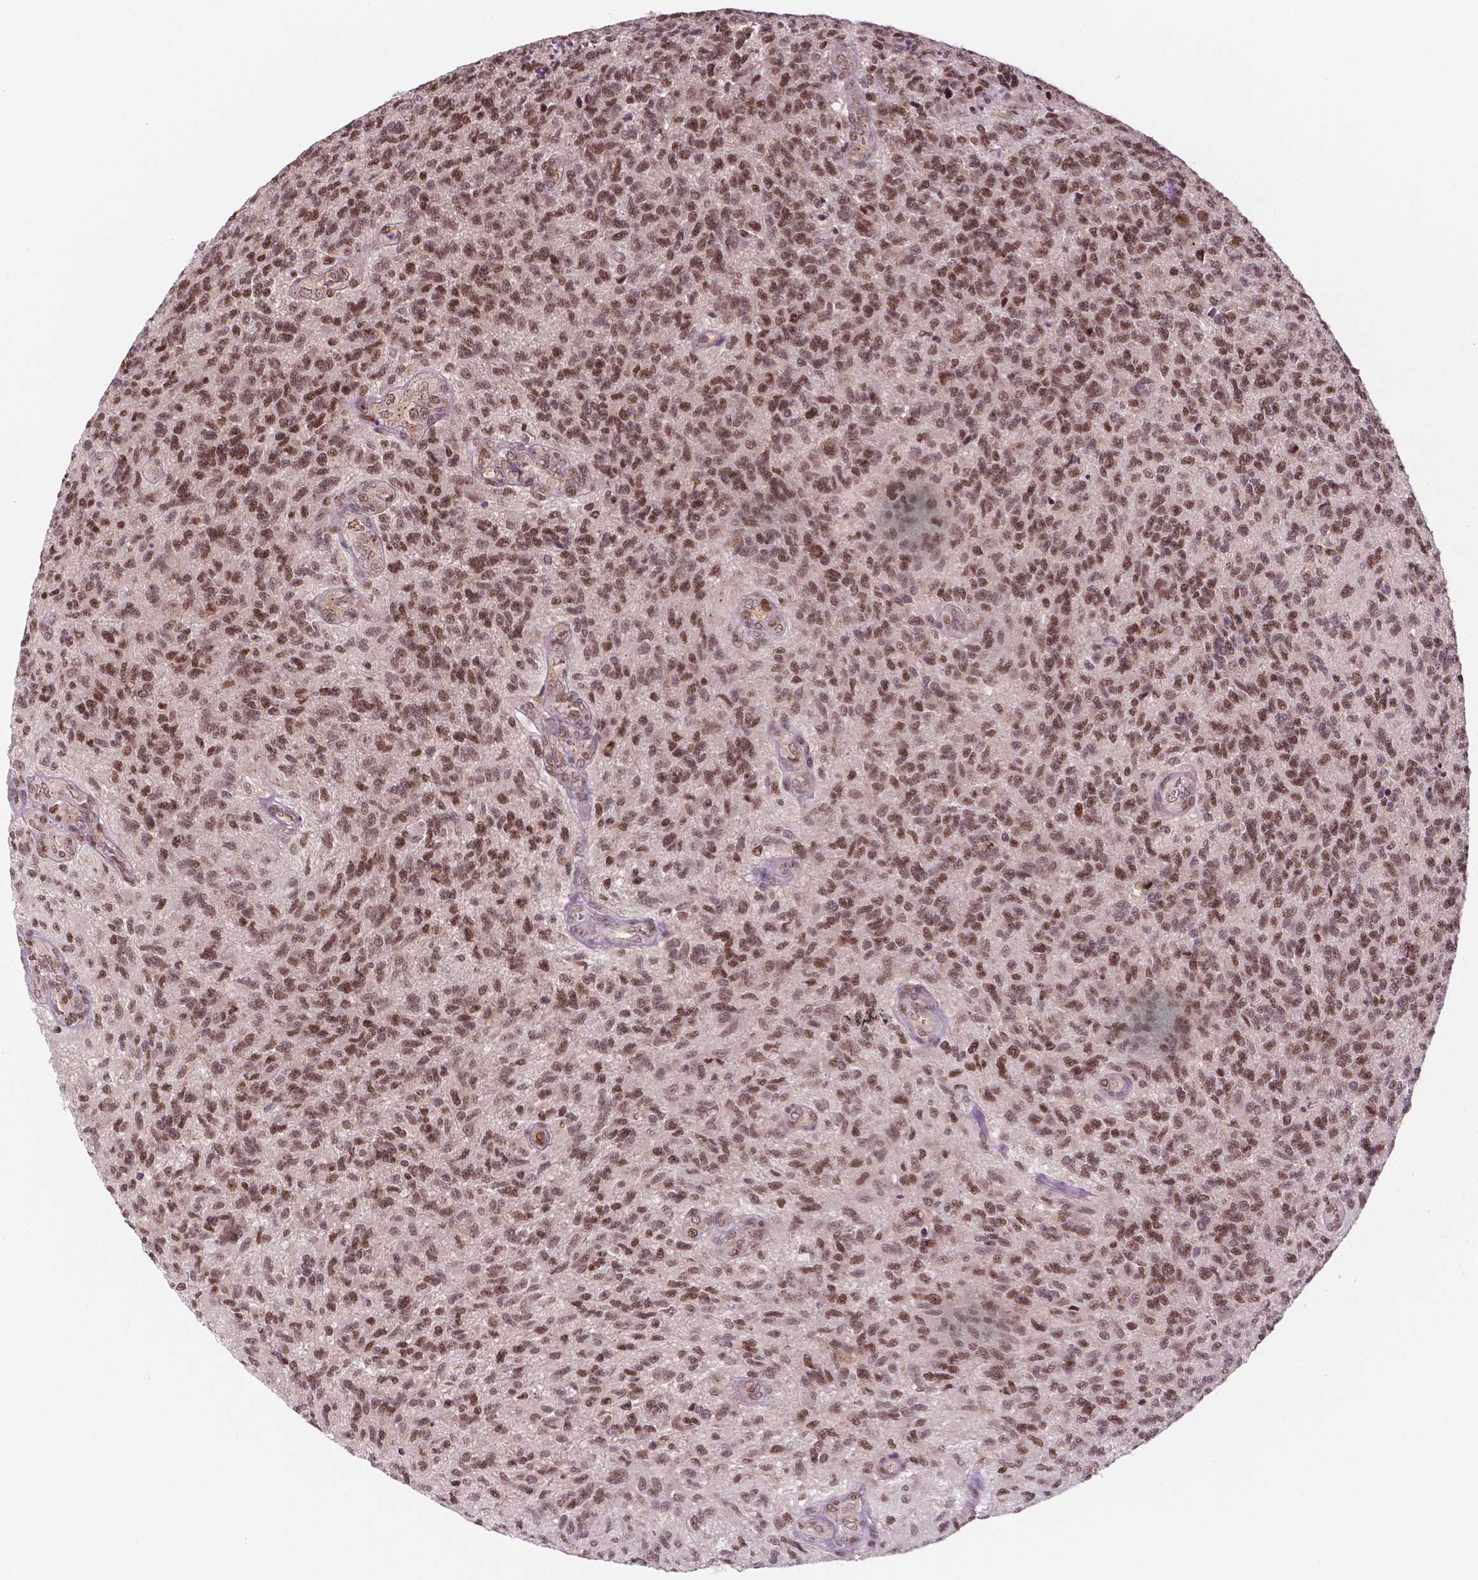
{"staining": {"intensity": "moderate", "quantity": ">75%", "location": "nuclear"}, "tissue": "glioma", "cell_type": "Tumor cells", "image_type": "cancer", "snomed": [{"axis": "morphology", "description": "Glioma, malignant, High grade"}, {"axis": "topography", "description": "Brain"}], "caption": "Protein staining by immunohistochemistry demonstrates moderate nuclear expression in approximately >75% of tumor cells in glioma.", "gene": "PER2", "patient": {"sex": "male", "age": 56}}